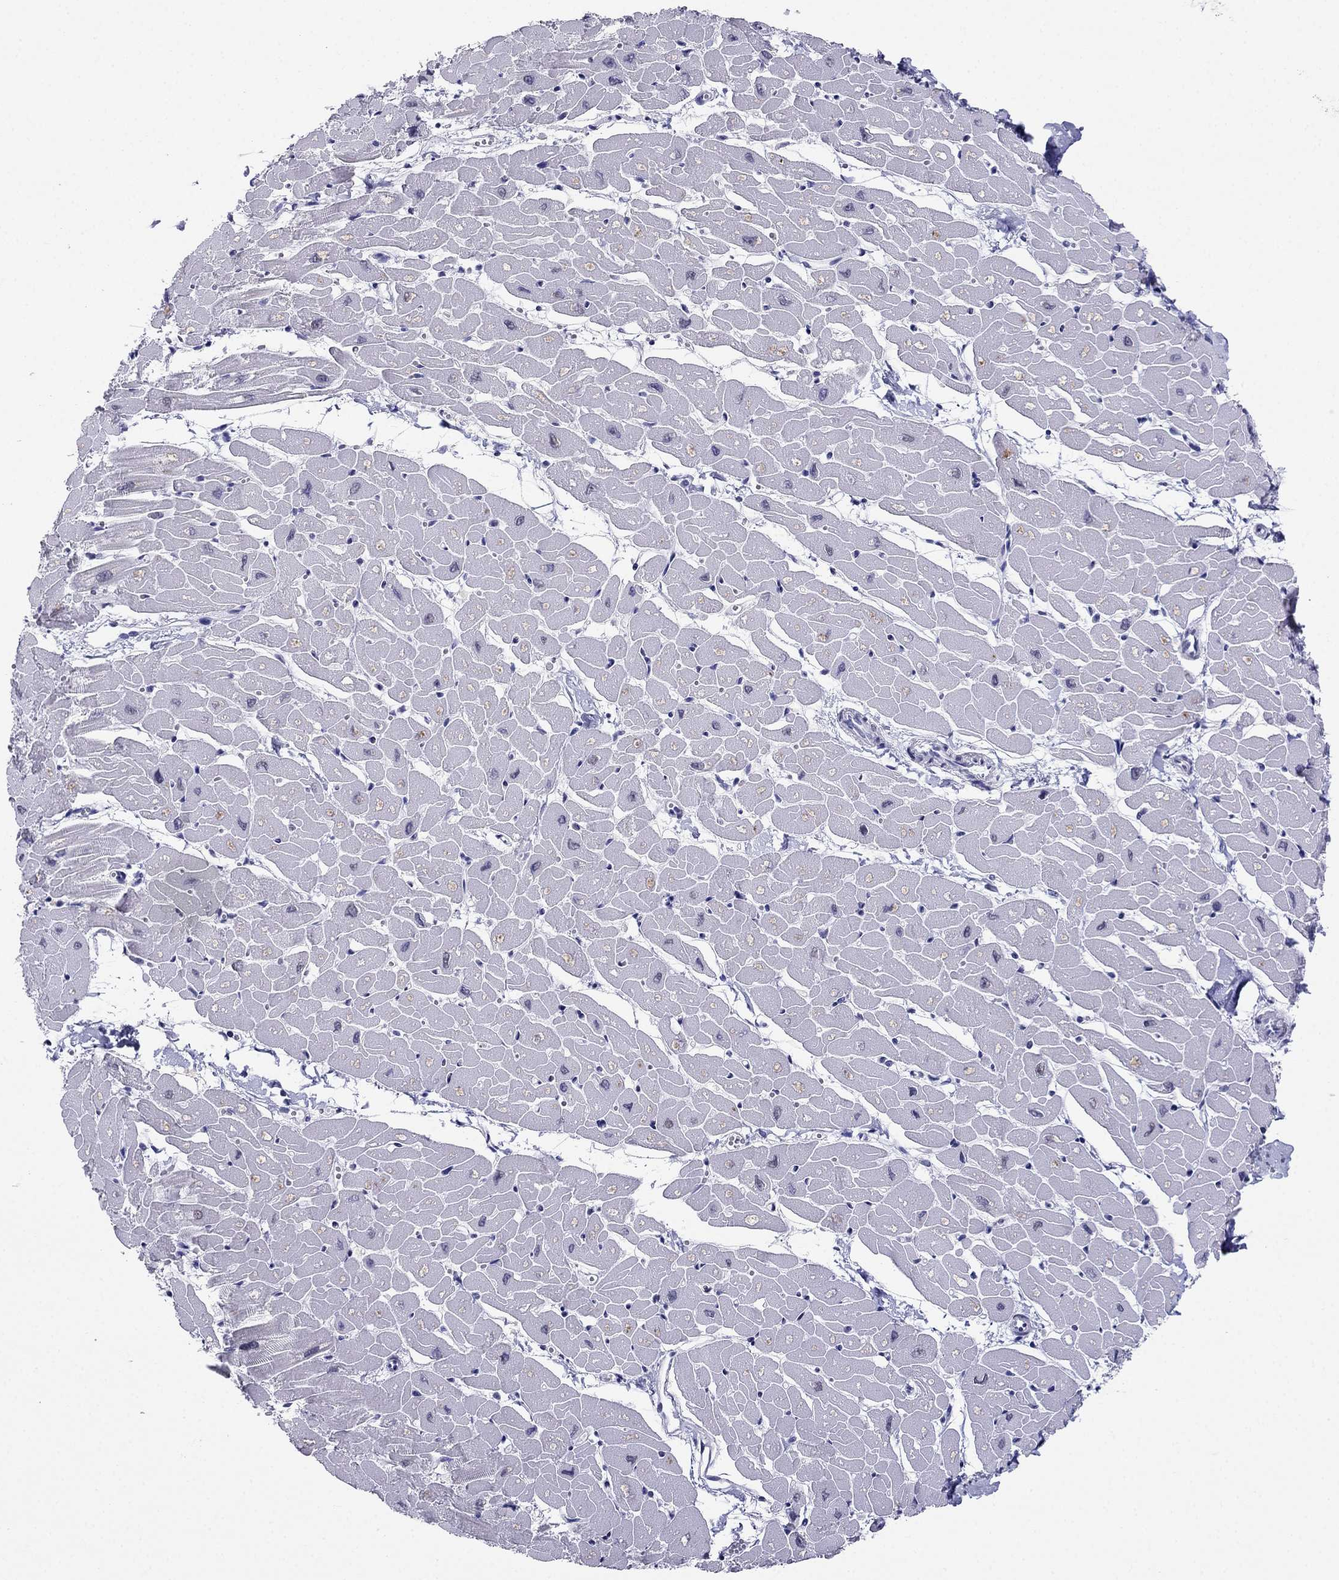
{"staining": {"intensity": "negative", "quantity": "none", "location": "none"}, "tissue": "heart muscle", "cell_type": "Cardiomyocytes", "image_type": "normal", "snomed": [{"axis": "morphology", "description": "Normal tissue, NOS"}, {"axis": "topography", "description": "Heart"}], "caption": "Image shows no significant protein expression in cardiomyocytes of benign heart muscle.", "gene": "PPM1G", "patient": {"sex": "male", "age": 57}}